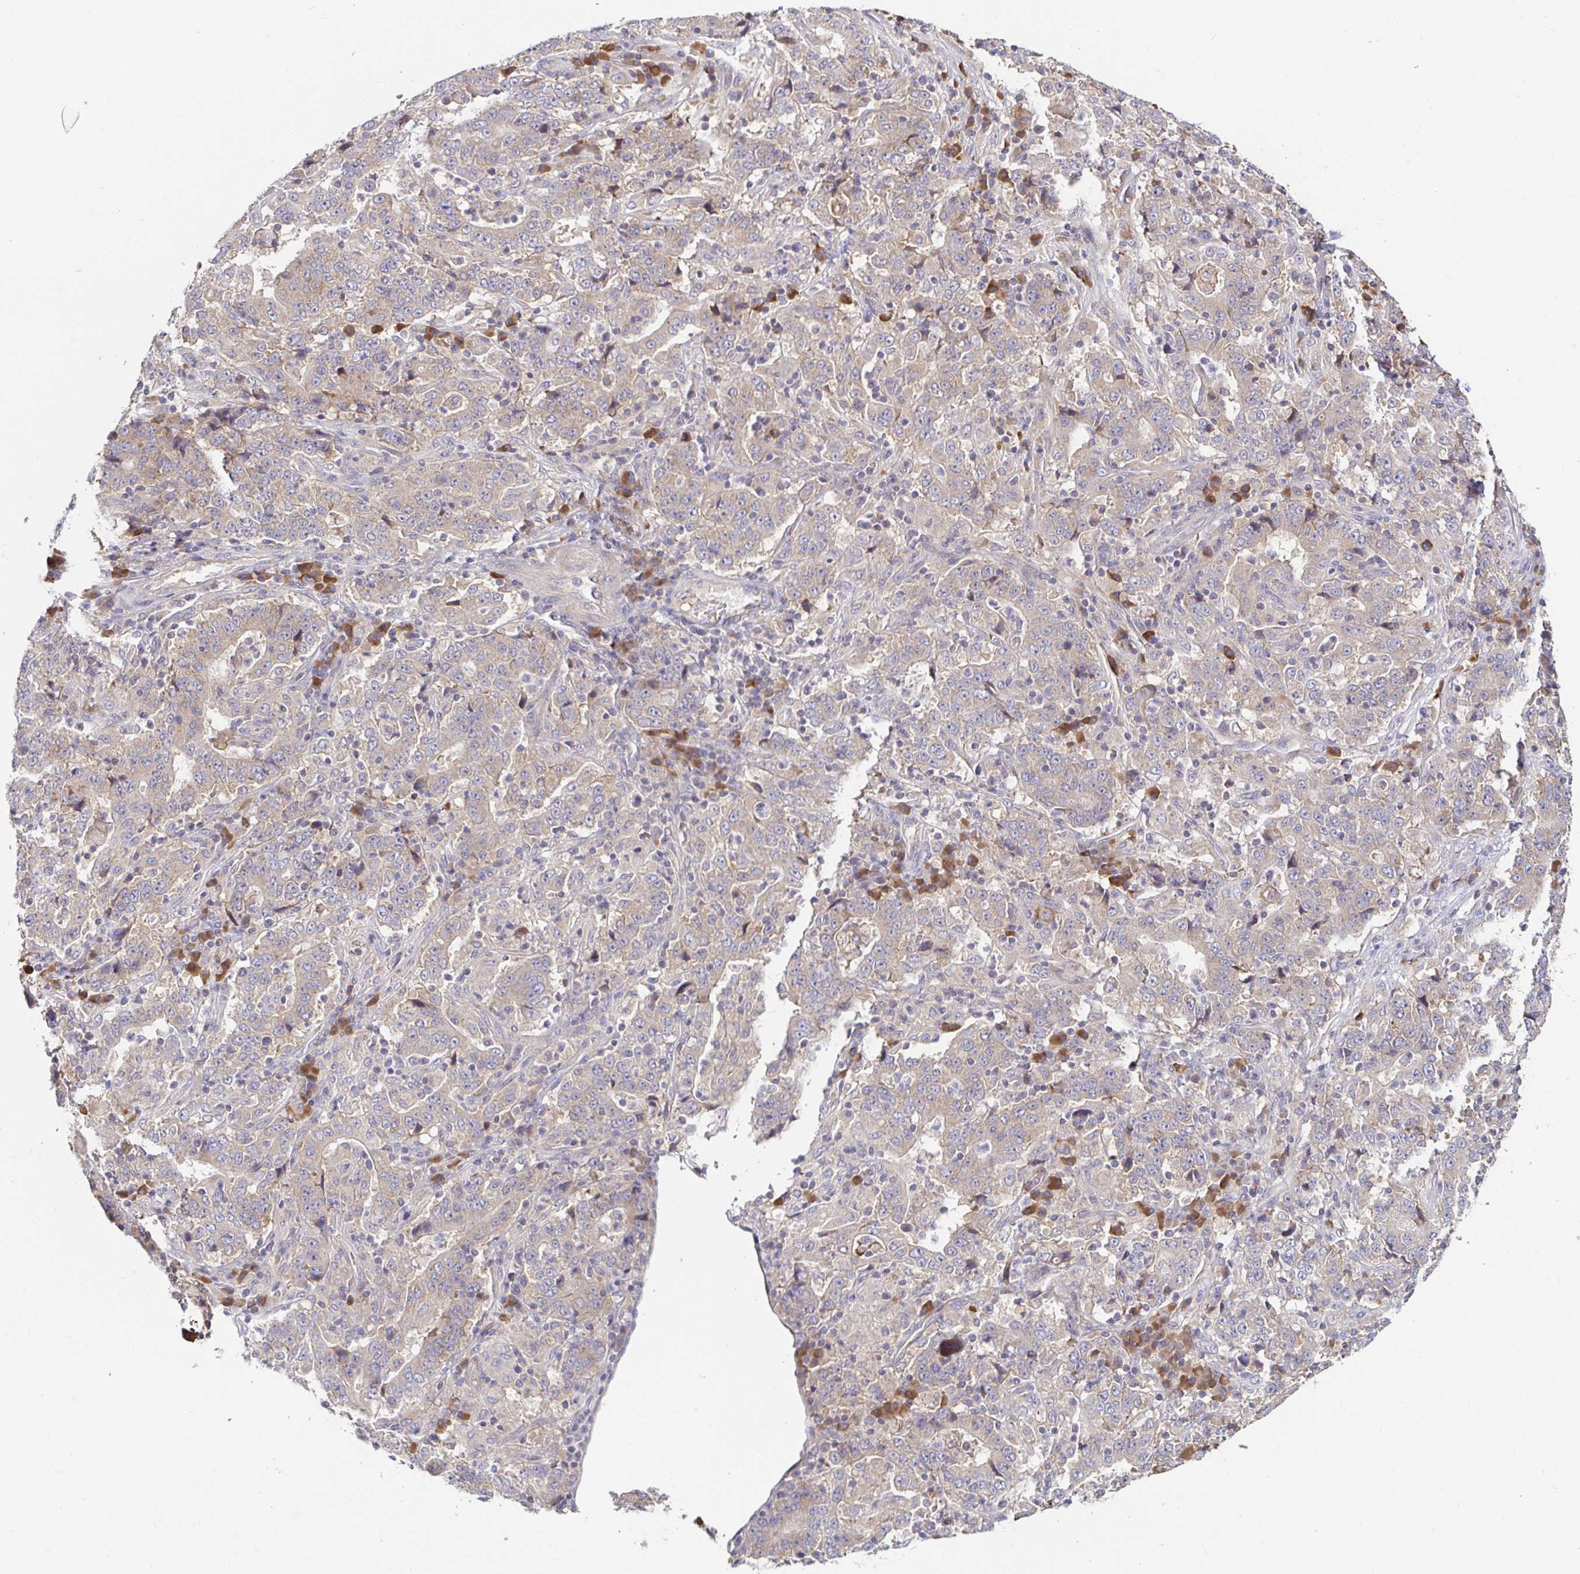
{"staining": {"intensity": "weak", "quantity": "<25%", "location": "cytoplasmic/membranous"}, "tissue": "stomach cancer", "cell_type": "Tumor cells", "image_type": "cancer", "snomed": [{"axis": "morphology", "description": "Normal tissue, NOS"}, {"axis": "morphology", "description": "Adenocarcinoma, NOS"}, {"axis": "topography", "description": "Stomach, upper"}, {"axis": "topography", "description": "Stomach"}], "caption": "Tumor cells are negative for brown protein staining in stomach adenocarcinoma.", "gene": "LARP1", "patient": {"sex": "male", "age": 59}}